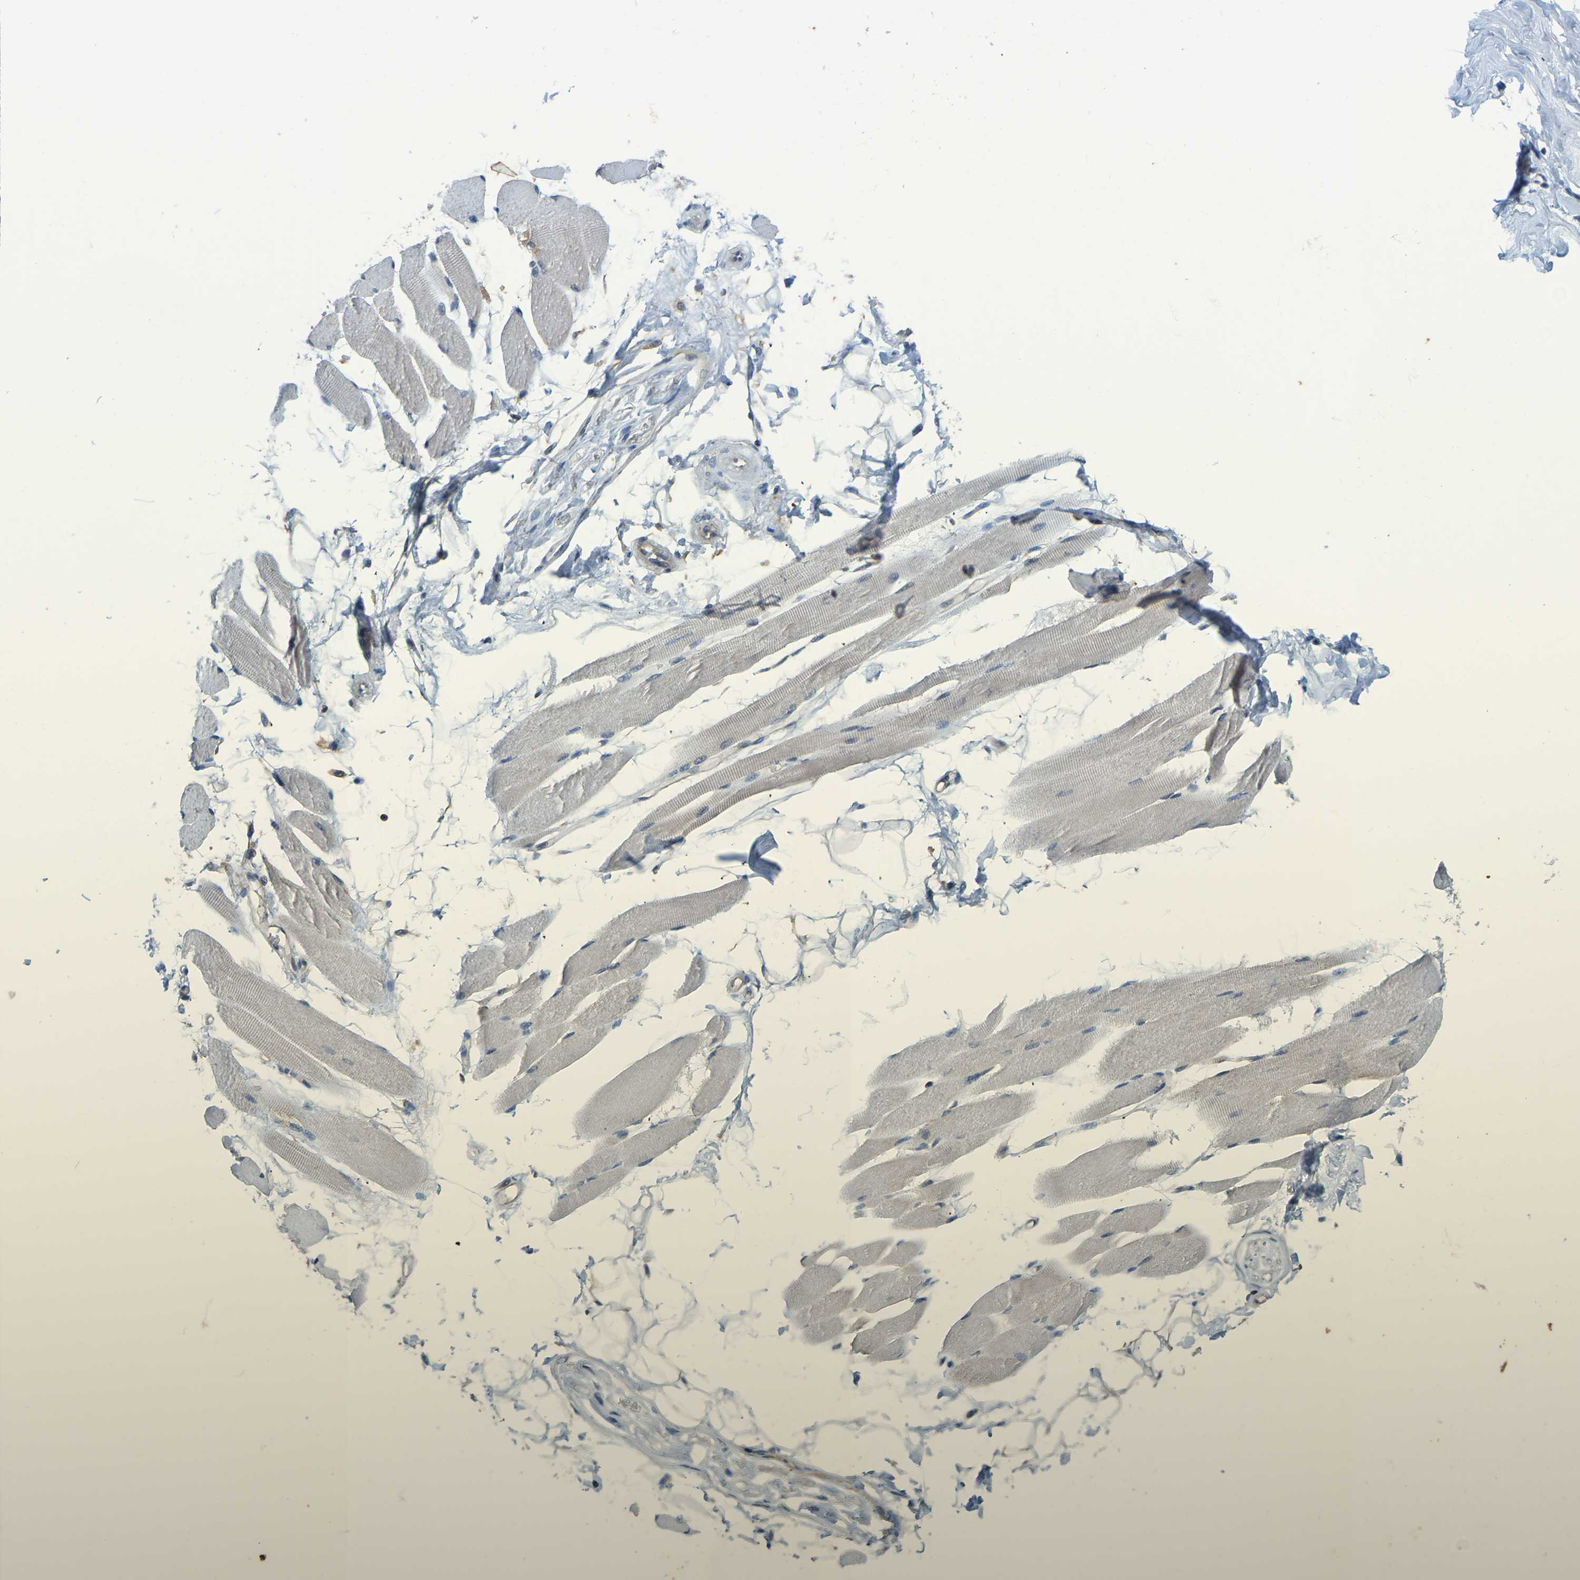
{"staining": {"intensity": "weak", "quantity": "<25%", "location": "cytoplasmic/membranous"}, "tissue": "skeletal muscle", "cell_type": "Myocytes", "image_type": "normal", "snomed": [{"axis": "morphology", "description": "Normal tissue, NOS"}, {"axis": "topography", "description": "Skeletal muscle"}, {"axis": "topography", "description": "Peripheral nerve tissue"}], "caption": "Skeletal muscle was stained to show a protein in brown. There is no significant staining in myocytes. Brightfield microscopy of immunohistochemistry stained with DAB (3,3'-diaminobenzidine) (brown) and hematoxylin (blue), captured at high magnification.", "gene": "AHNAK", "patient": {"sex": "female", "age": 84}}